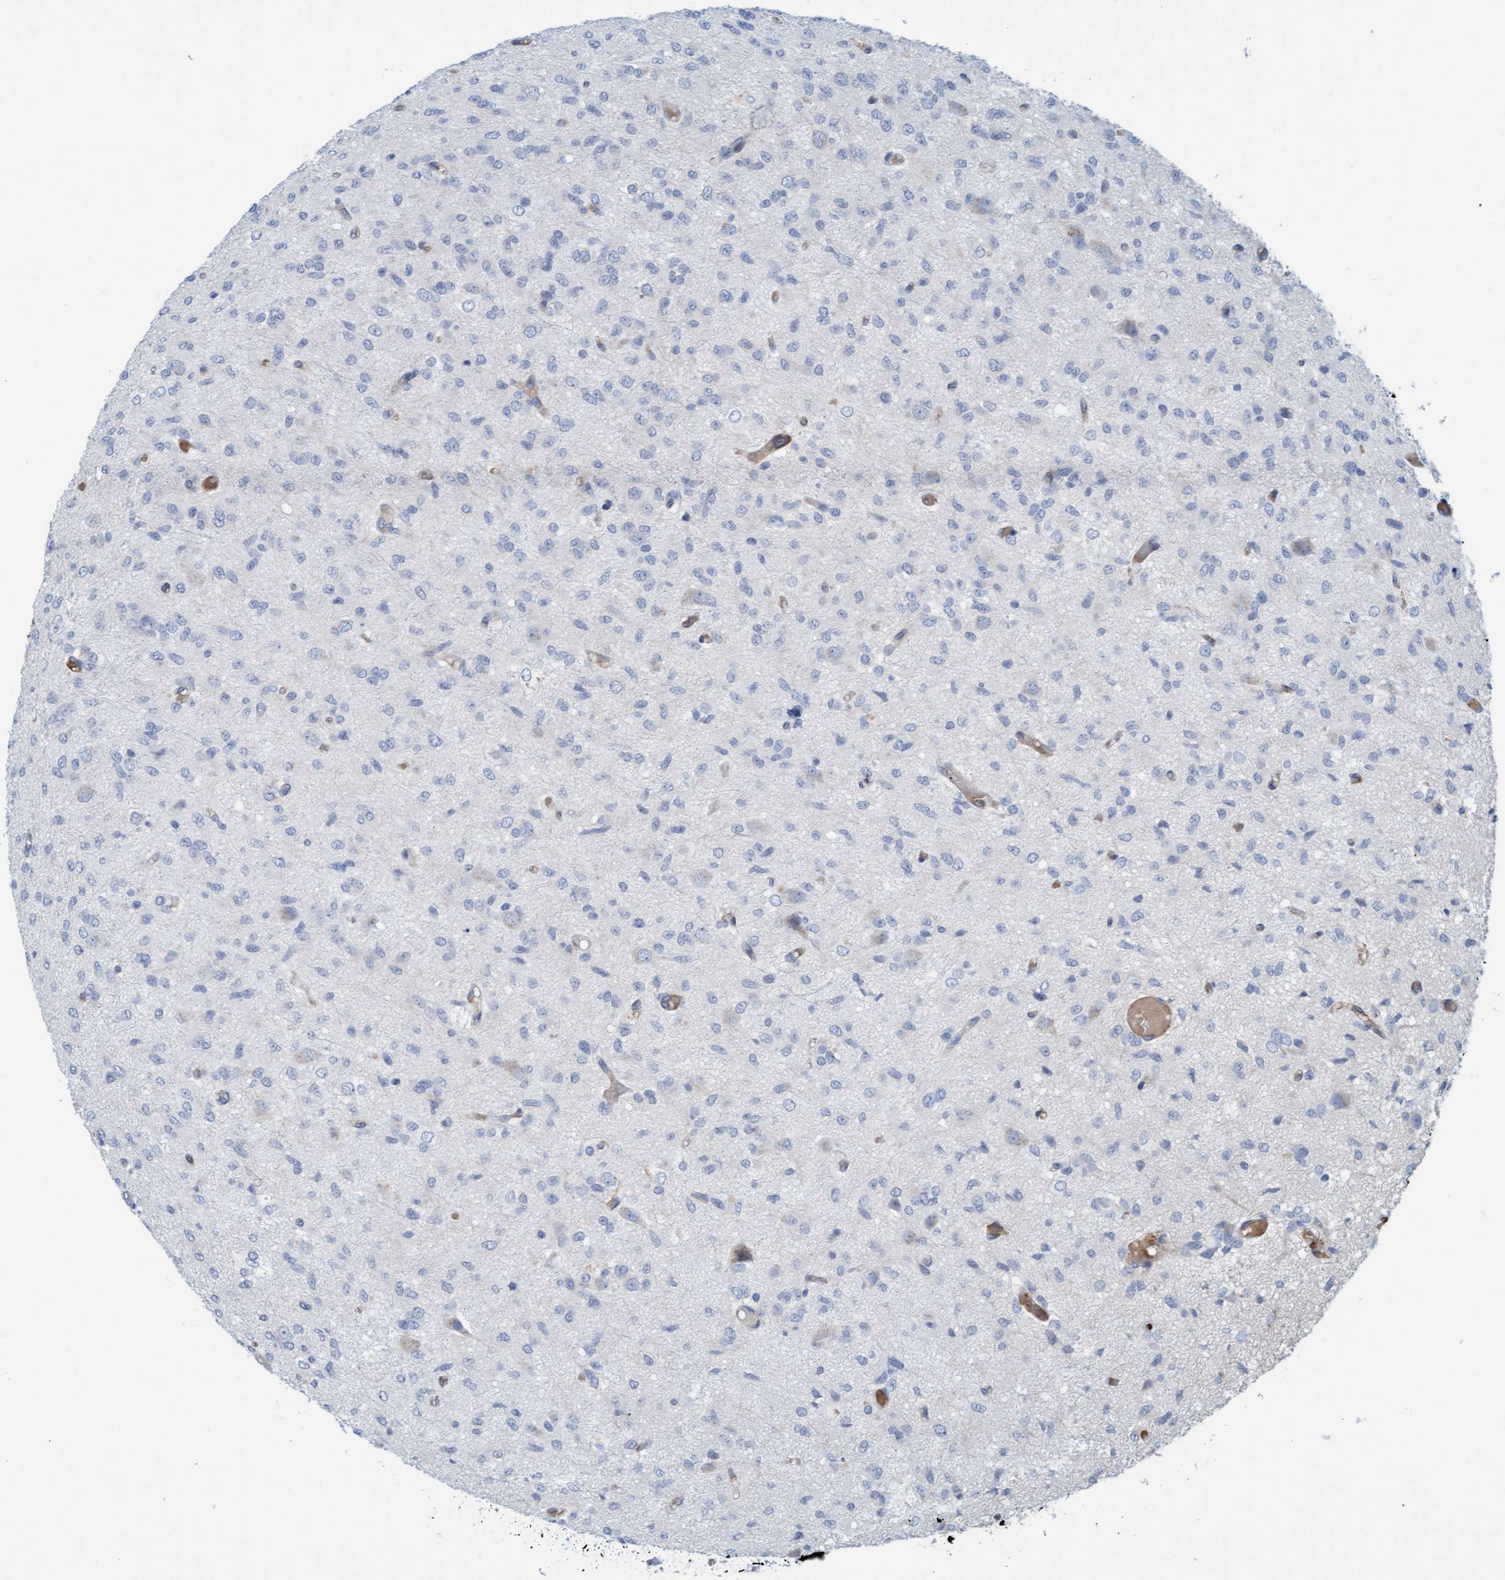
{"staining": {"intensity": "negative", "quantity": "none", "location": "none"}, "tissue": "glioma", "cell_type": "Tumor cells", "image_type": "cancer", "snomed": [{"axis": "morphology", "description": "Glioma, malignant, High grade"}, {"axis": "topography", "description": "Brain"}], "caption": "High magnification brightfield microscopy of malignant glioma (high-grade) stained with DAB (3,3'-diaminobenzidine) (brown) and counterstained with hematoxylin (blue): tumor cells show no significant staining. The staining is performed using DAB (3,3'-diaminobenzidine) brown chromogen with nuclei counter-stained in using hematoxylin.", "gene": "P2RX5", "patient": {"sex": "female", "age": 59}}